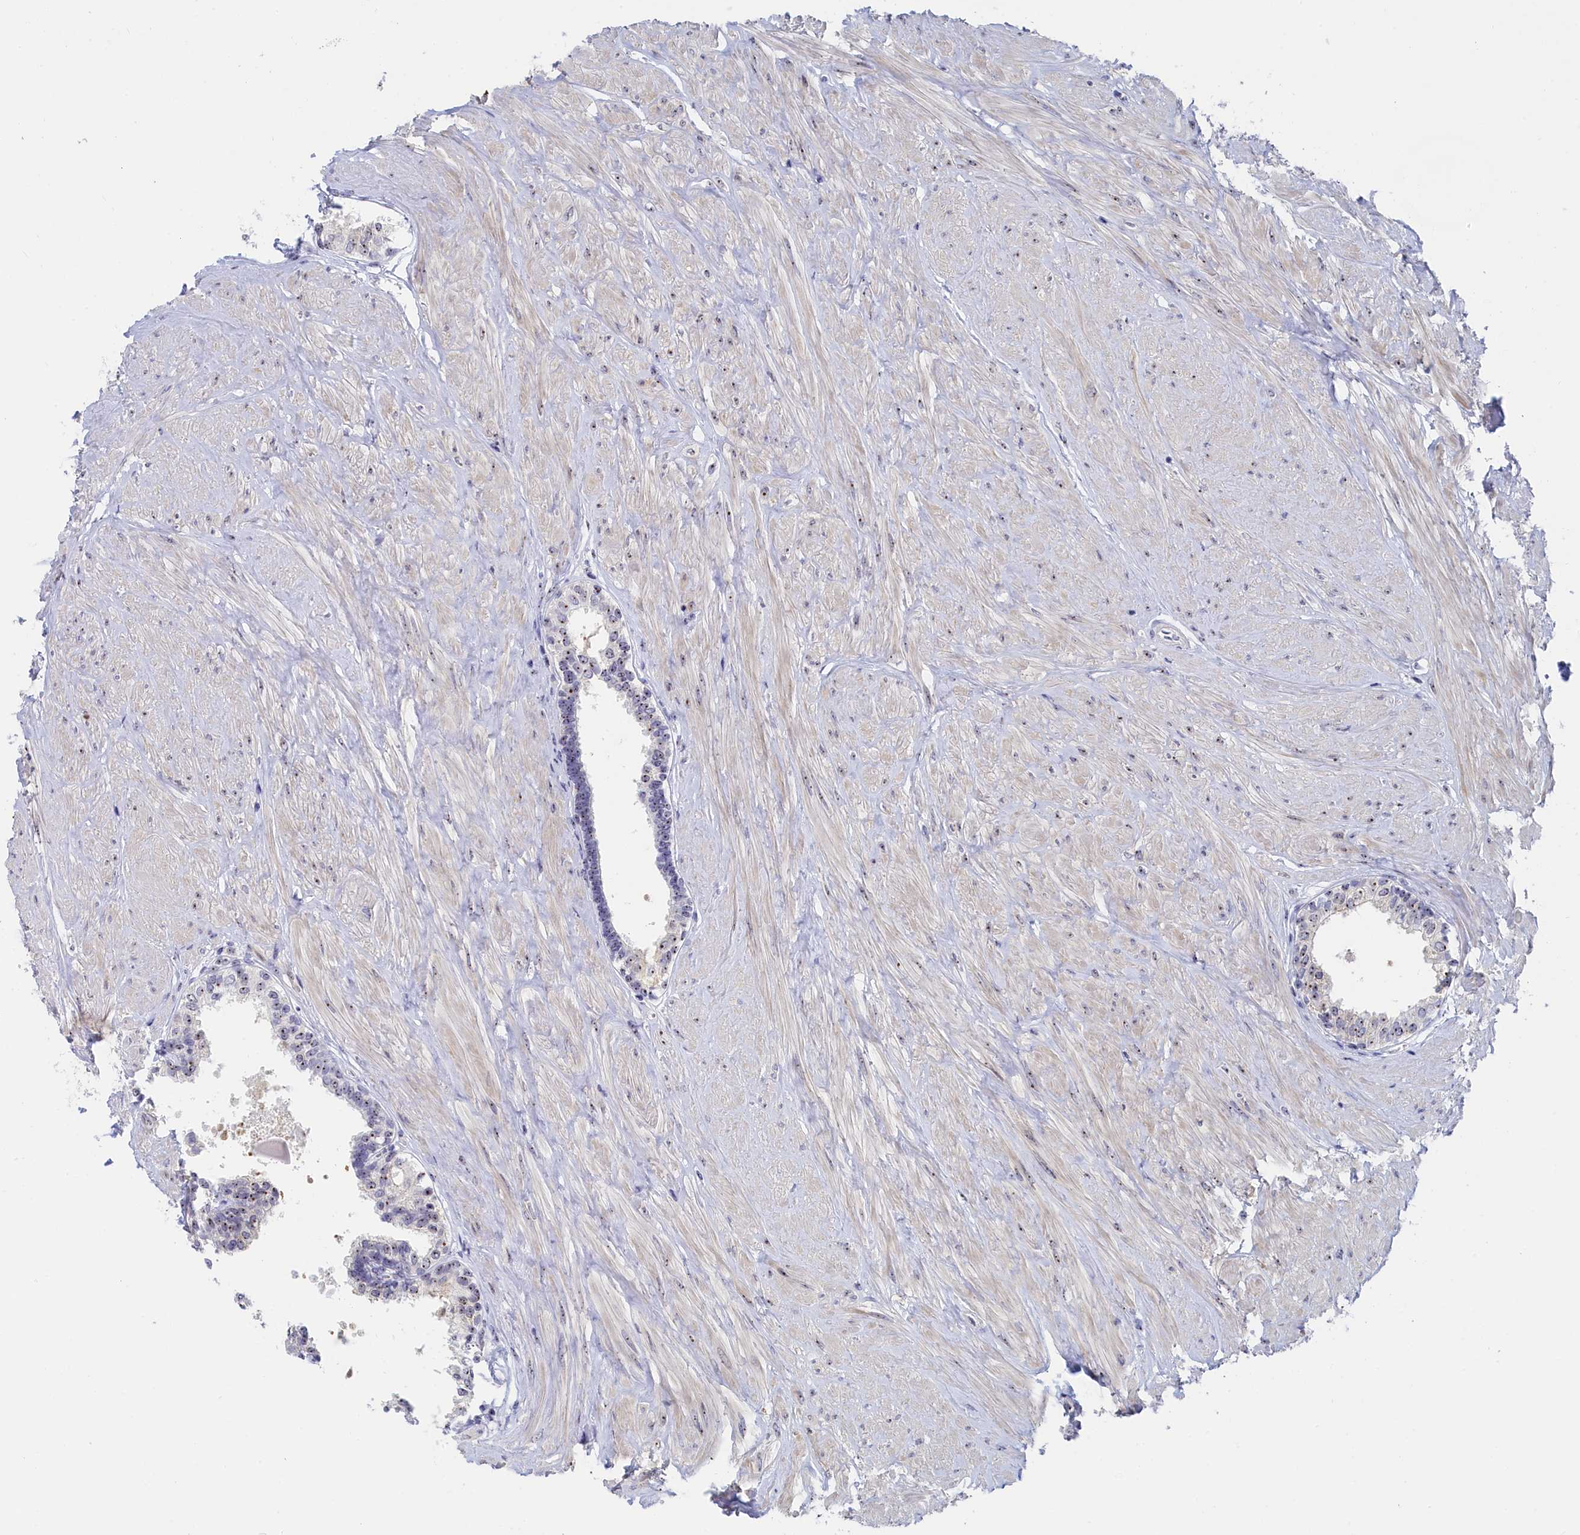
{"staining": {"intensity": "moderate", "quantity": "25%-75%", "location": "nuclear"}, "tissue": "prostate", "cell_type": "Glandular cells", "image_type": "normal", "snomed": [{"axis": "morphology", "description": "Normal tissue, NOS"}, {"axis": "topography", "description": "Prostate"}], "caption": "Immunohistochemistry (IHC) micrograph of unremarkable prostate: human prostate stained using IHC shows medium levels of moderate protein expression localized specifically in the nuclear of glandular cells, appearing as a nuclear brown color.", "gene": "RSL1D1", "patient": {"sex": "male", "age": 48}}